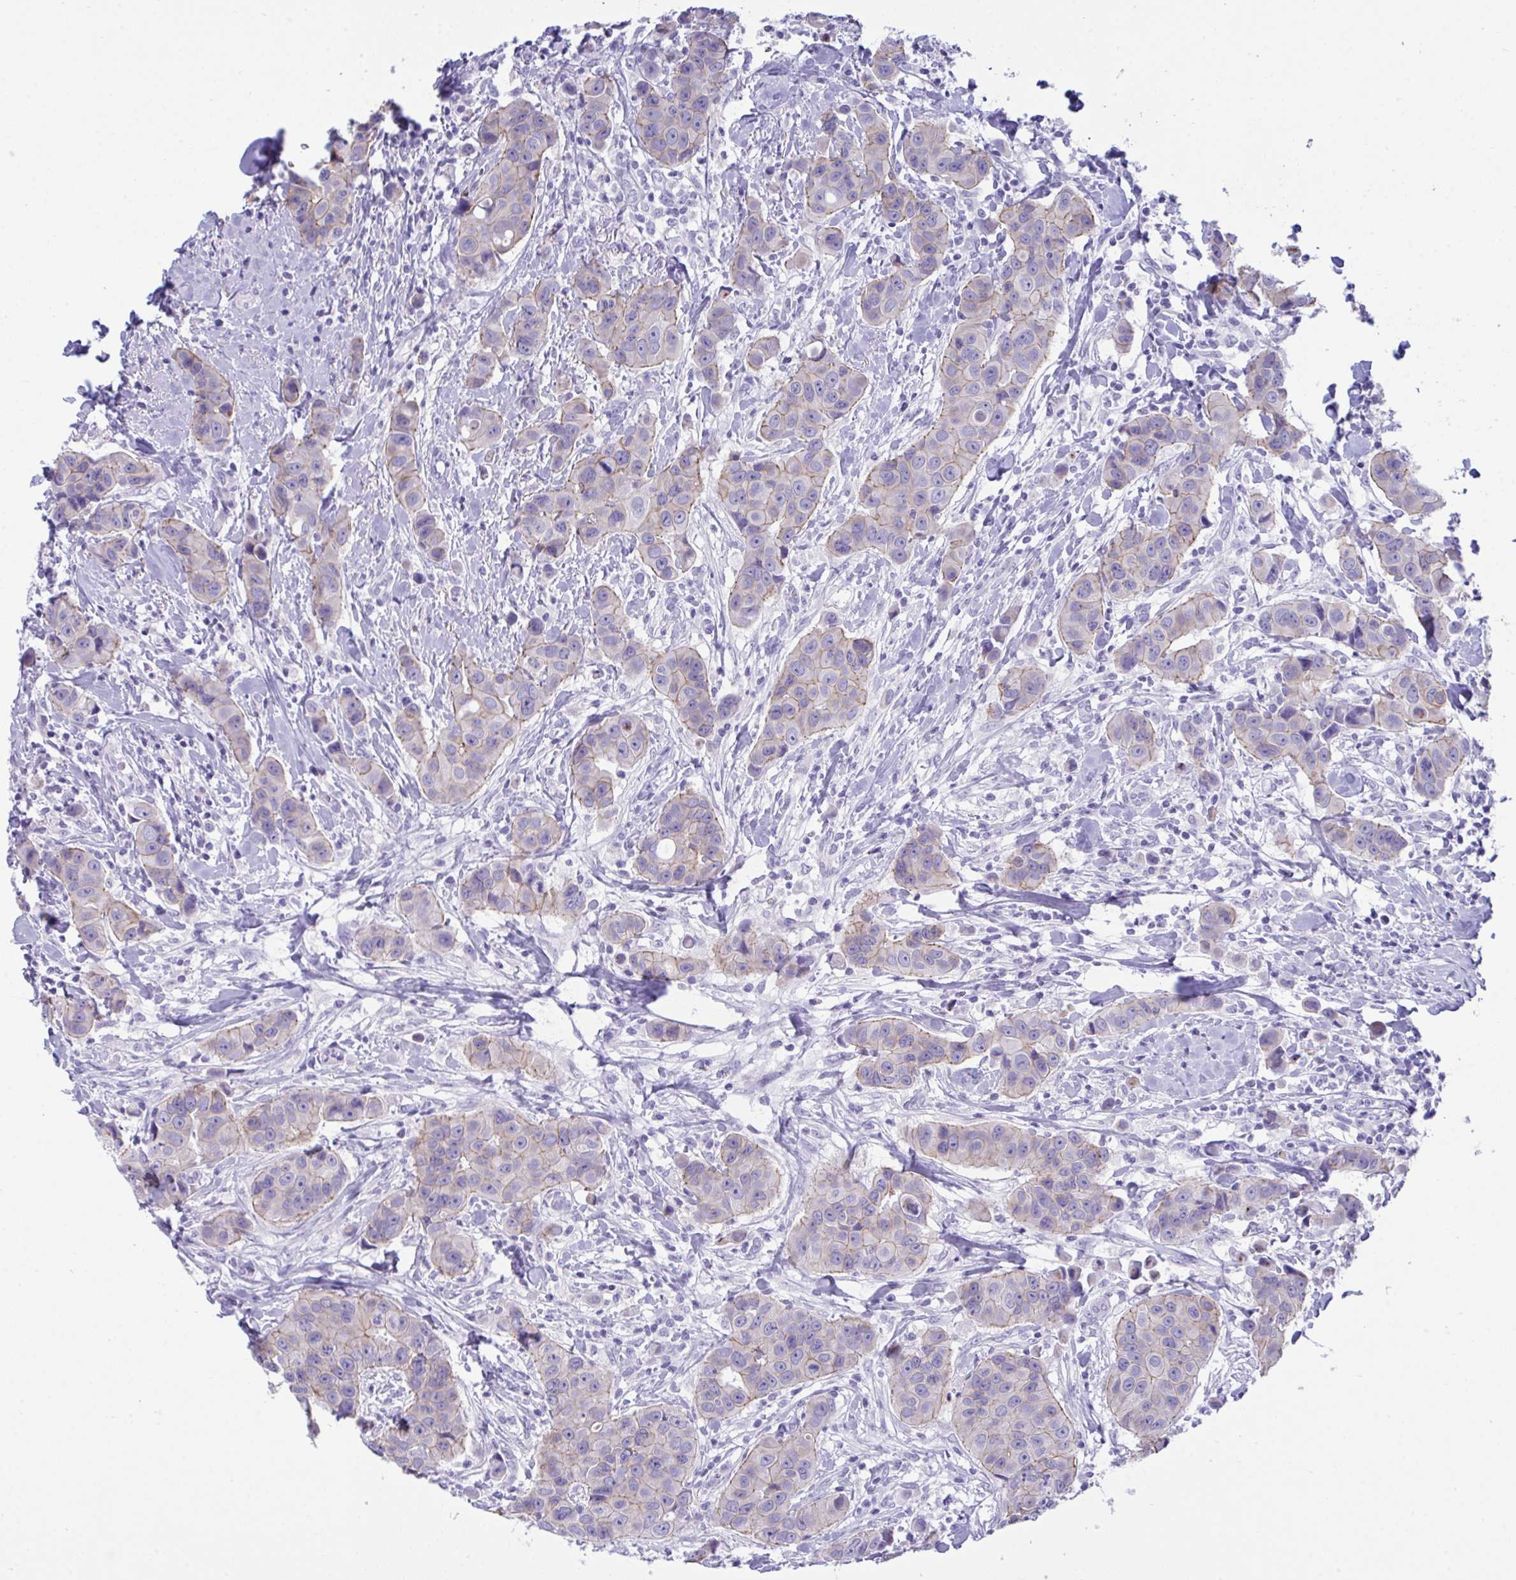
{"staining": {"intensity": "weak", "quantity": "<25%", "location": "cytoplasmic/membranous"}, "tissue": "breast cancer", "cell_type": "Tumor cells", "image_type": "cancer", "snomed": [{"axis": "morphology", "description": "Duct carcinoma"}, {"axis": "topography", "description": "Breast"}], "caption": "There is no significant expression in tumor cells of breast cancer (invasive ductal carcinoma).", "gene": "GLB1L2", "patient": {"sex": "female", "age": 24}}